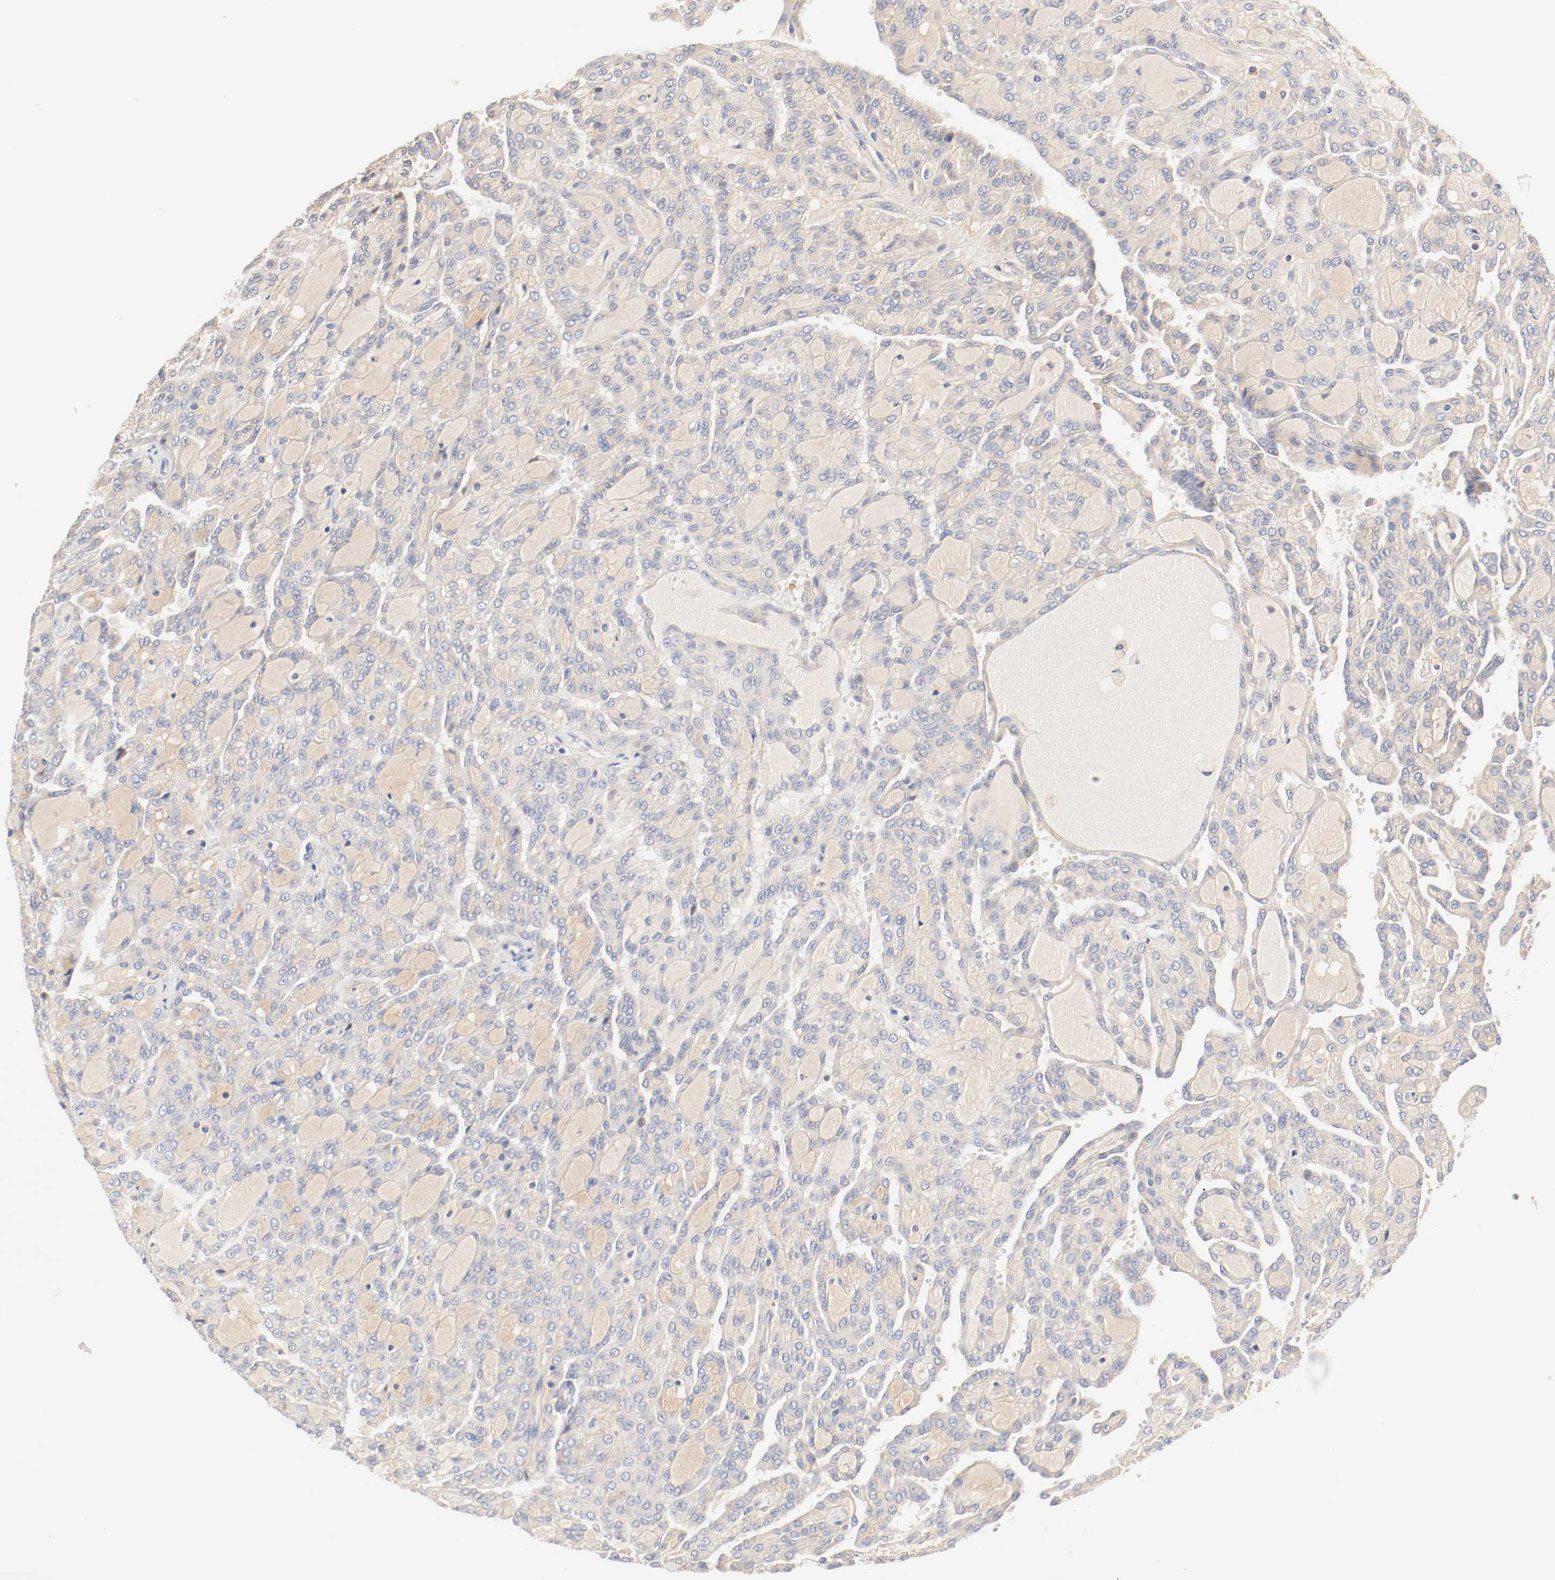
{"staining": {"intensity": "moderate", "quantity": ">75%", "location": "cytoplasmic/membranous"}, "tissue": "renal cancer", "cell_type": "Tumor cells", "image_type": "cancer", "snomed": [{"axis": "morphology", "description": "Adenocarcinoma, NOS"}, {"axis": "topography", "description": "Kidney"}], "caption": "Approximately >75% of tumor cells in human renal cancer display moderate cytoplasmic/membranous protein positivity as visualized by brown immunohistochemical staining.", "gene": "GIT1", "patient": {"sex": "male", "age": 63}}